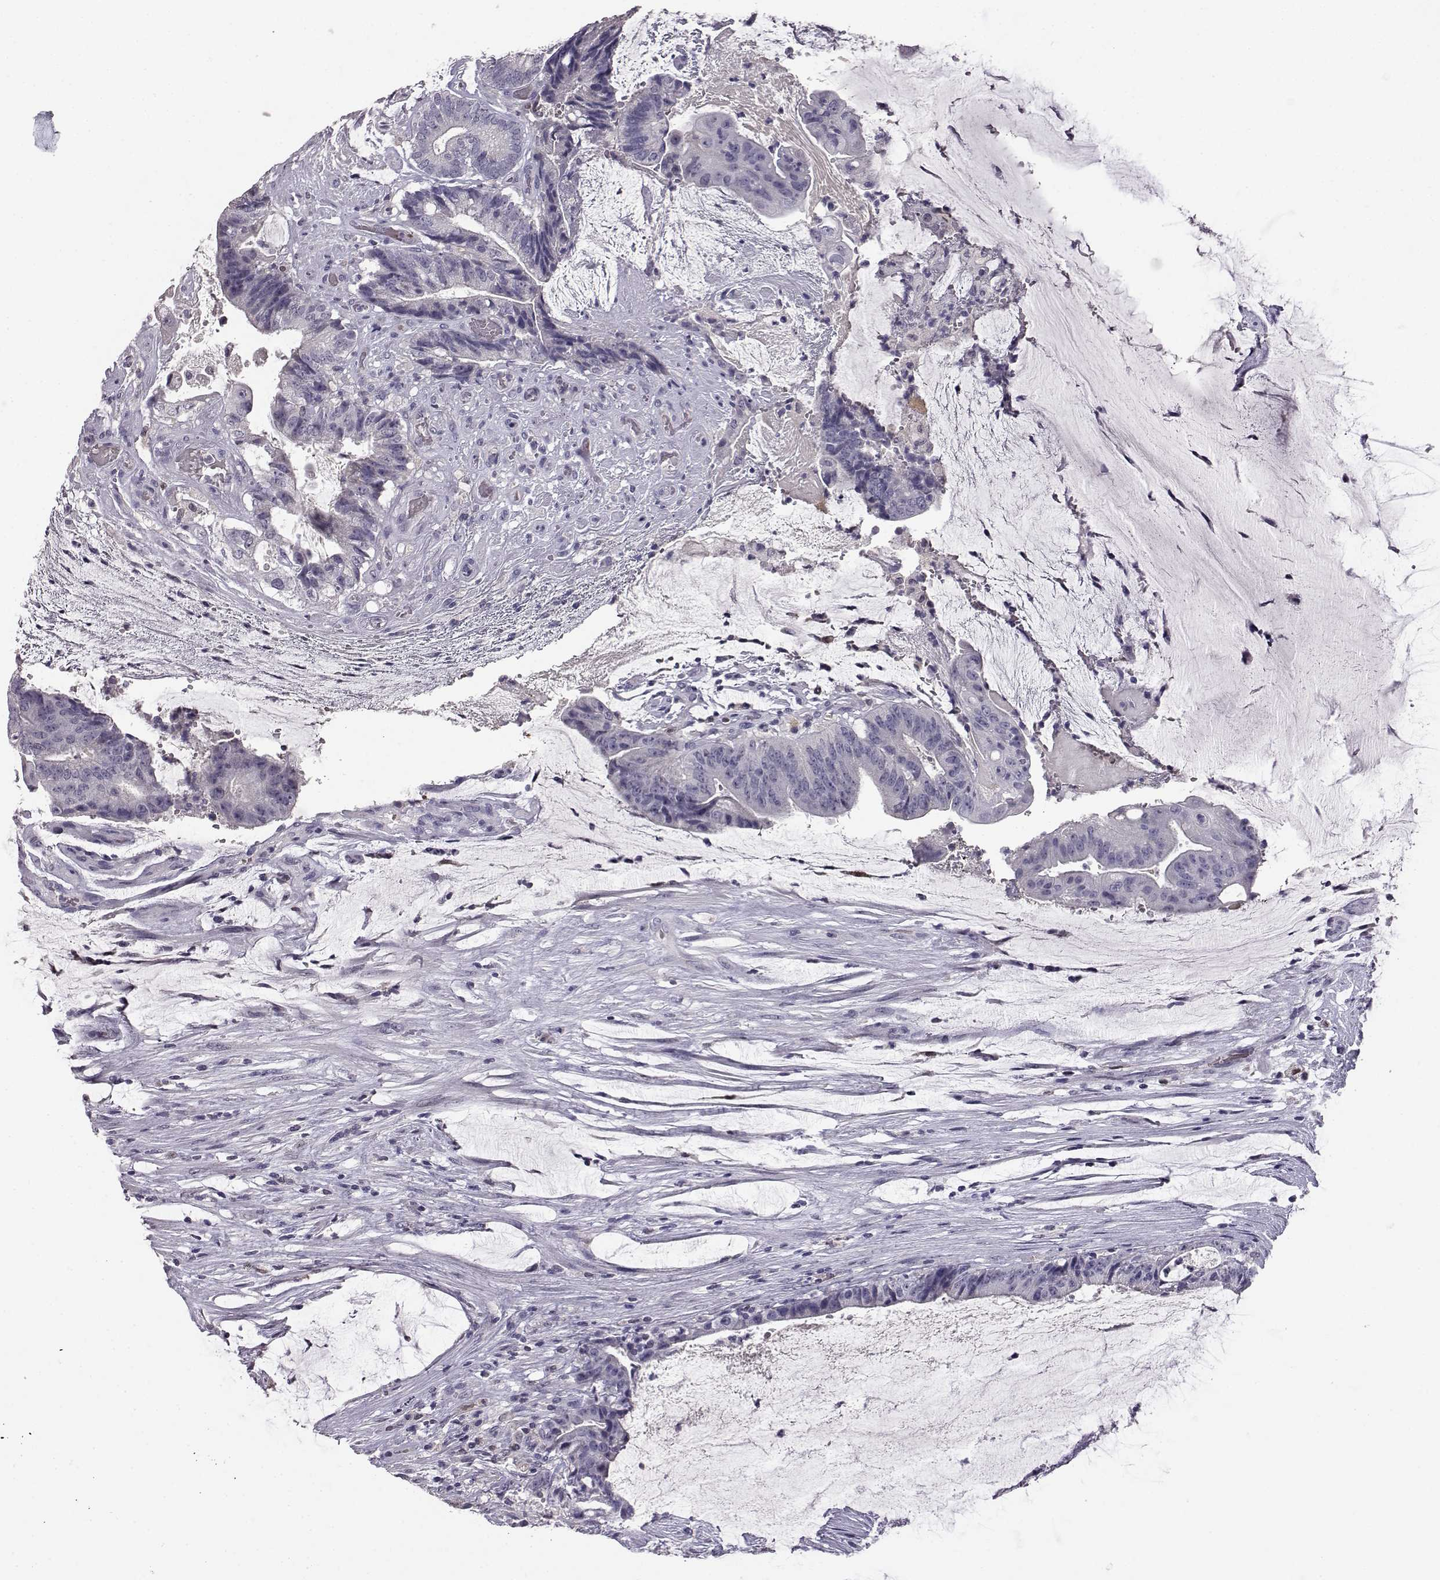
{"staining": {"intensity": "negative", "quantity": "none", "location": "none"}, "tissue": "colorectal cancer", "cell_type": "Tumor cells", "image_type": "cancer", "snomed": [{"axis": "morphology", "description": "Adenocarcinoma, NOS"}, {"axis": "topography", "description": "Colon"}], "caption": "High magnification brightfield microscopy of adenocarcinoma (colorectal) stained with DAB (3,3'-diaminobenzidine) (brown) and counterstained with hematoxylin (blue): tumor cells show no significant expression.", "gene": "AKR1B1", "patient": {"sex": "female", "age": 43}}